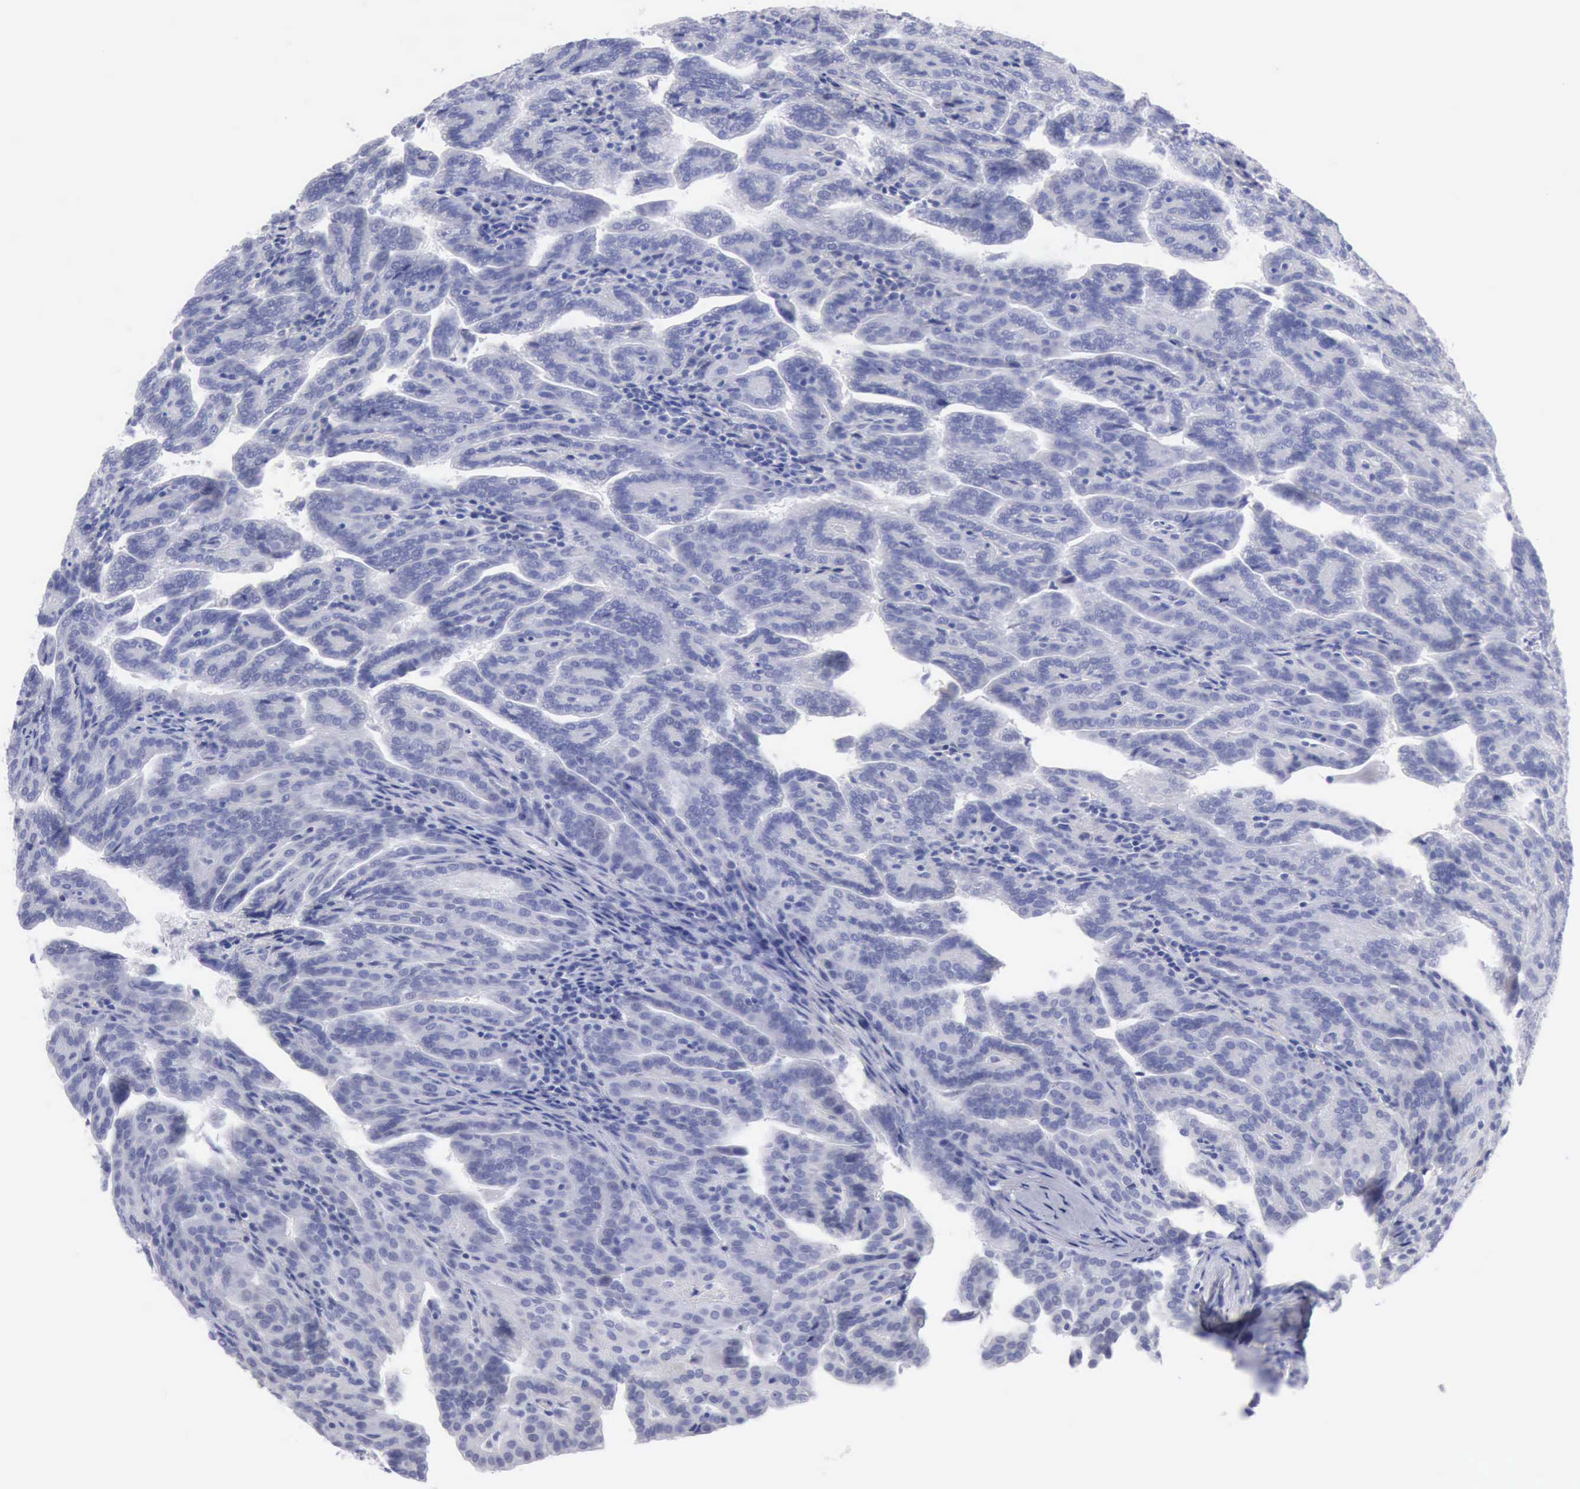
{"staining": {"intensity": "negative", "quantity": "none", "location": "none"}, "tissue": "renal cancer", "cell_type": "Tumor cells", "image_type": "cancer", "snomed": [{"axis": "morphology", "description": "Adenocarcinoma, NOS"}, {"axis": "topography", "description": "Kidney"}], "caption": "Immunohistochemistry image of adenocarcinoma (renal) stained for a protein (brown), which exhibits no staining in tumor cells.", "gene": "ANGEL1", "patient": {"sex": "male", "age": 61}}